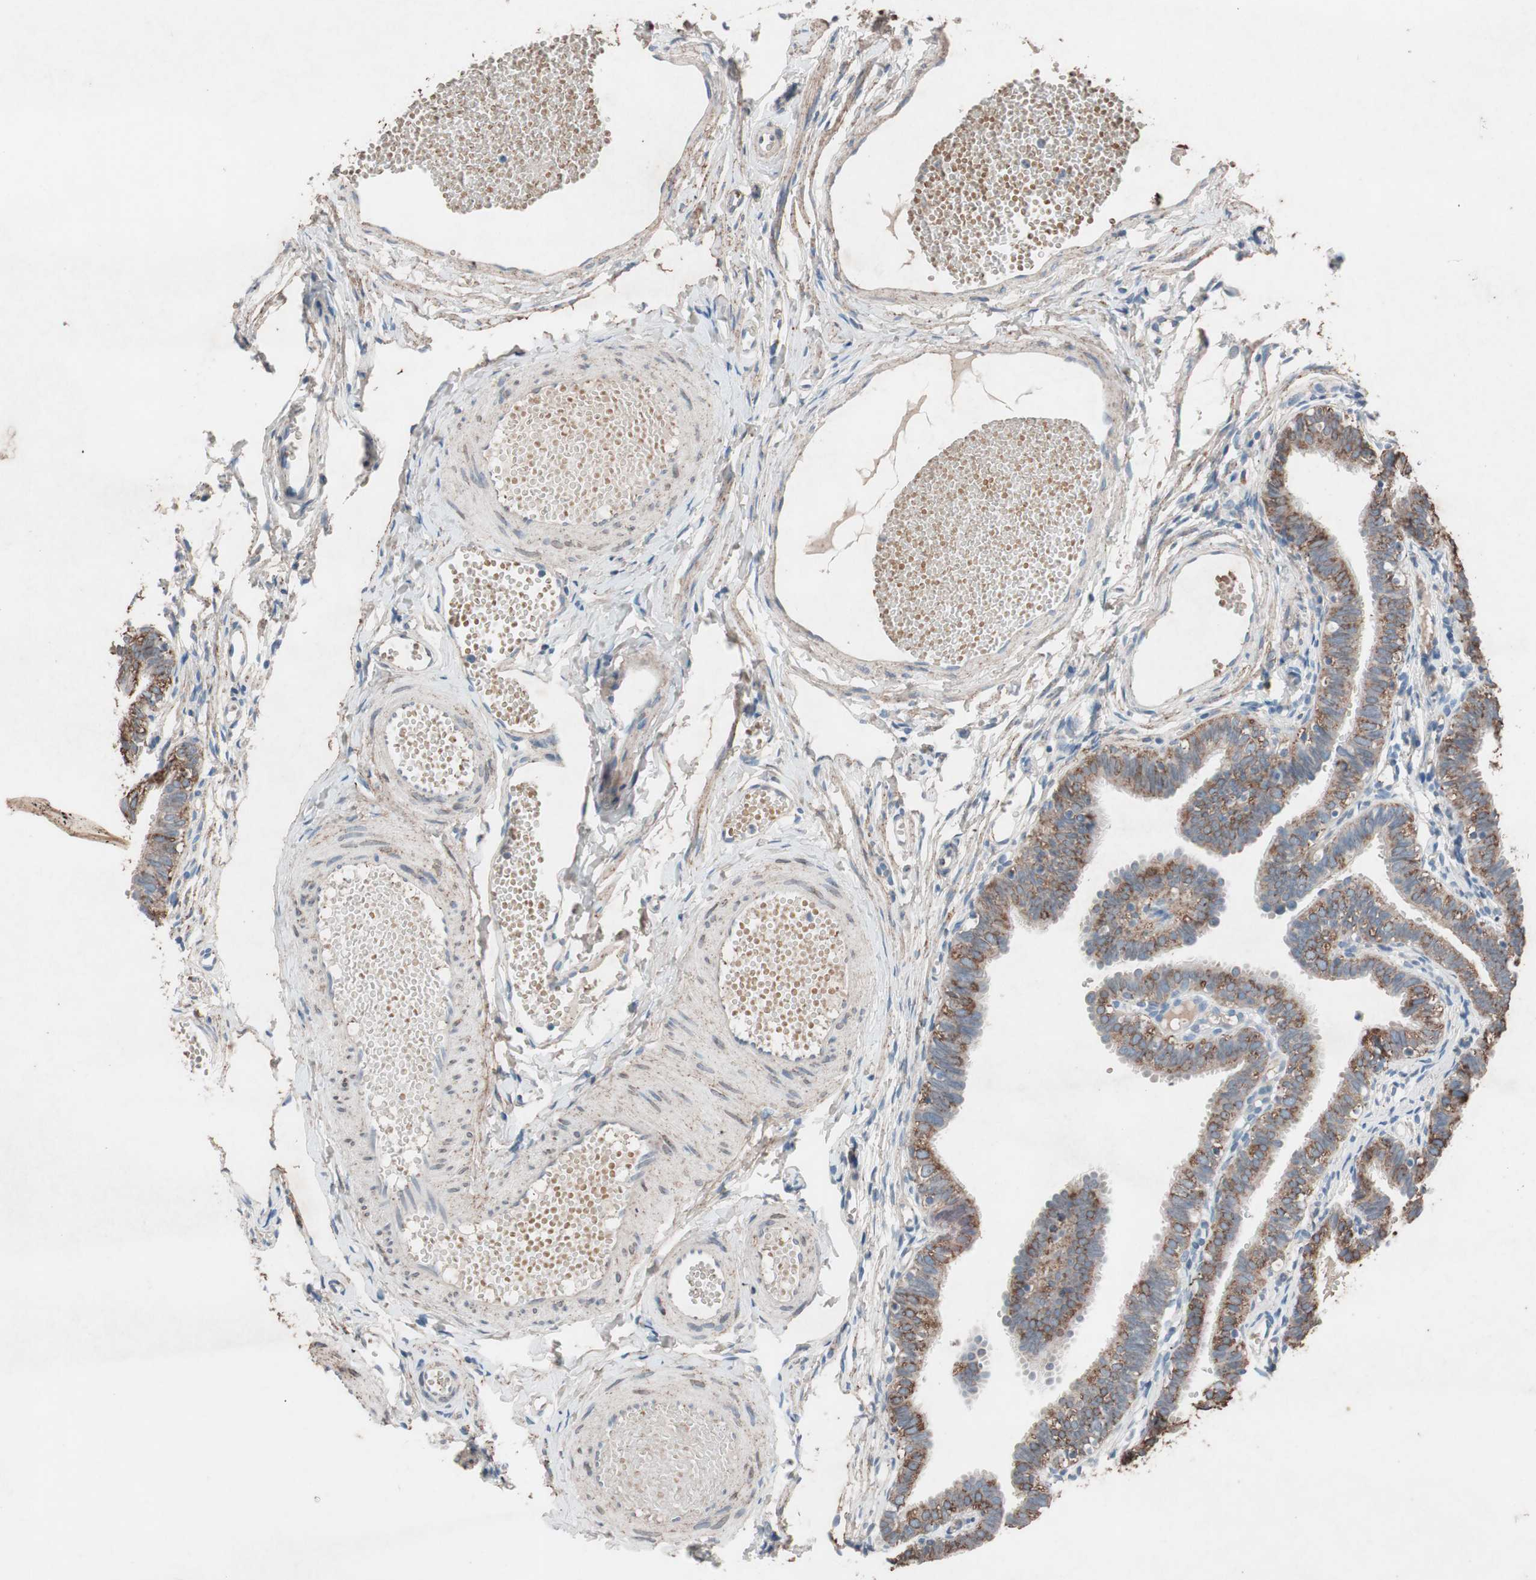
{"staining": {"intensity": "moderate", "quantity": "25%-75%", "location": "cytoplasmic/membranous"}, "tissue": "fallopian tube", "cell_type": "Glandular cells", "image_type": "normal", "snomed": [{"axis": "morphology", "description": "Normal tissue, NOS"}, {"axis": "topography", "description": "Fallopian tube"}, {"axis": "topography", "description": "Placenta"}], "caption": "Fallopian tube stained with DAB (3,3'-diaminobenzidine) IHC shows medium levels of moderate cytoplasmic/membranous staining in about 25%-75% of glandular cells. (Brightfield microscopy of DAB IHC at high magnification).", "gene": "GRB7", "patient": {"sex": "female", "age": 34}}